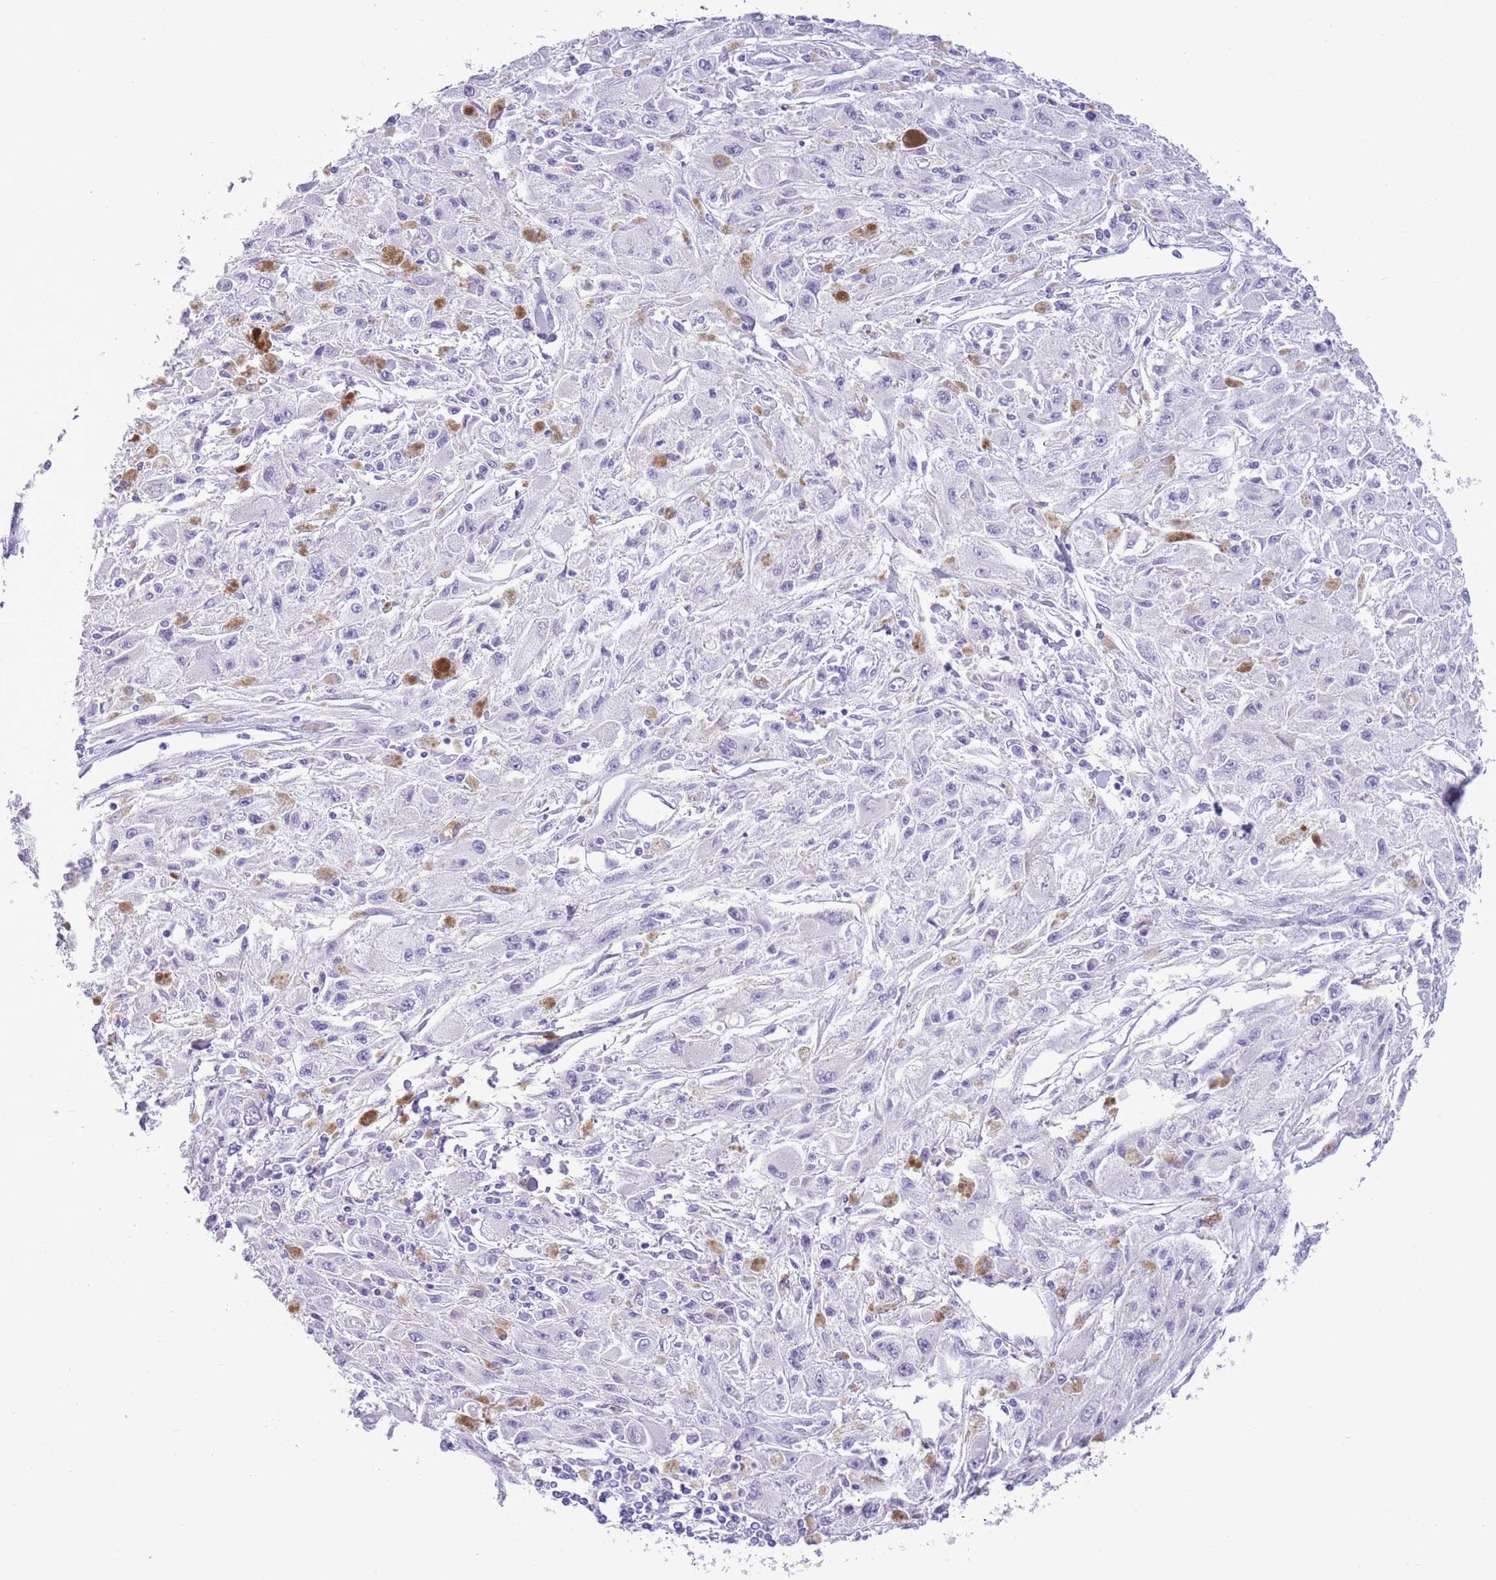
{"staining": {"intensity": "negative", "quantity": "none", "location": "none"}, "tissue": "melanoma", "cell_type": "Tumor cells", "image_type": "cancer", "snomed": [{"axis": "morphology", "description": "Malignant melanoma, Metastatic site"}, {"axis": "topography", "description": "Skin"}], "caption": "An immunohistochemistry (IHC) image of malignant melanoma (metastatic site) is shown. There is no staining in tumor cells of malignant melanoma (metastatic site). The staining is performed using DAB (3,3'-diaminobenzidine) brown chromogen with nuclei counter-stained in using hematoxylin.", "gene": "TBC1D10B", "patient": {"sex": "male", "age": 53}}